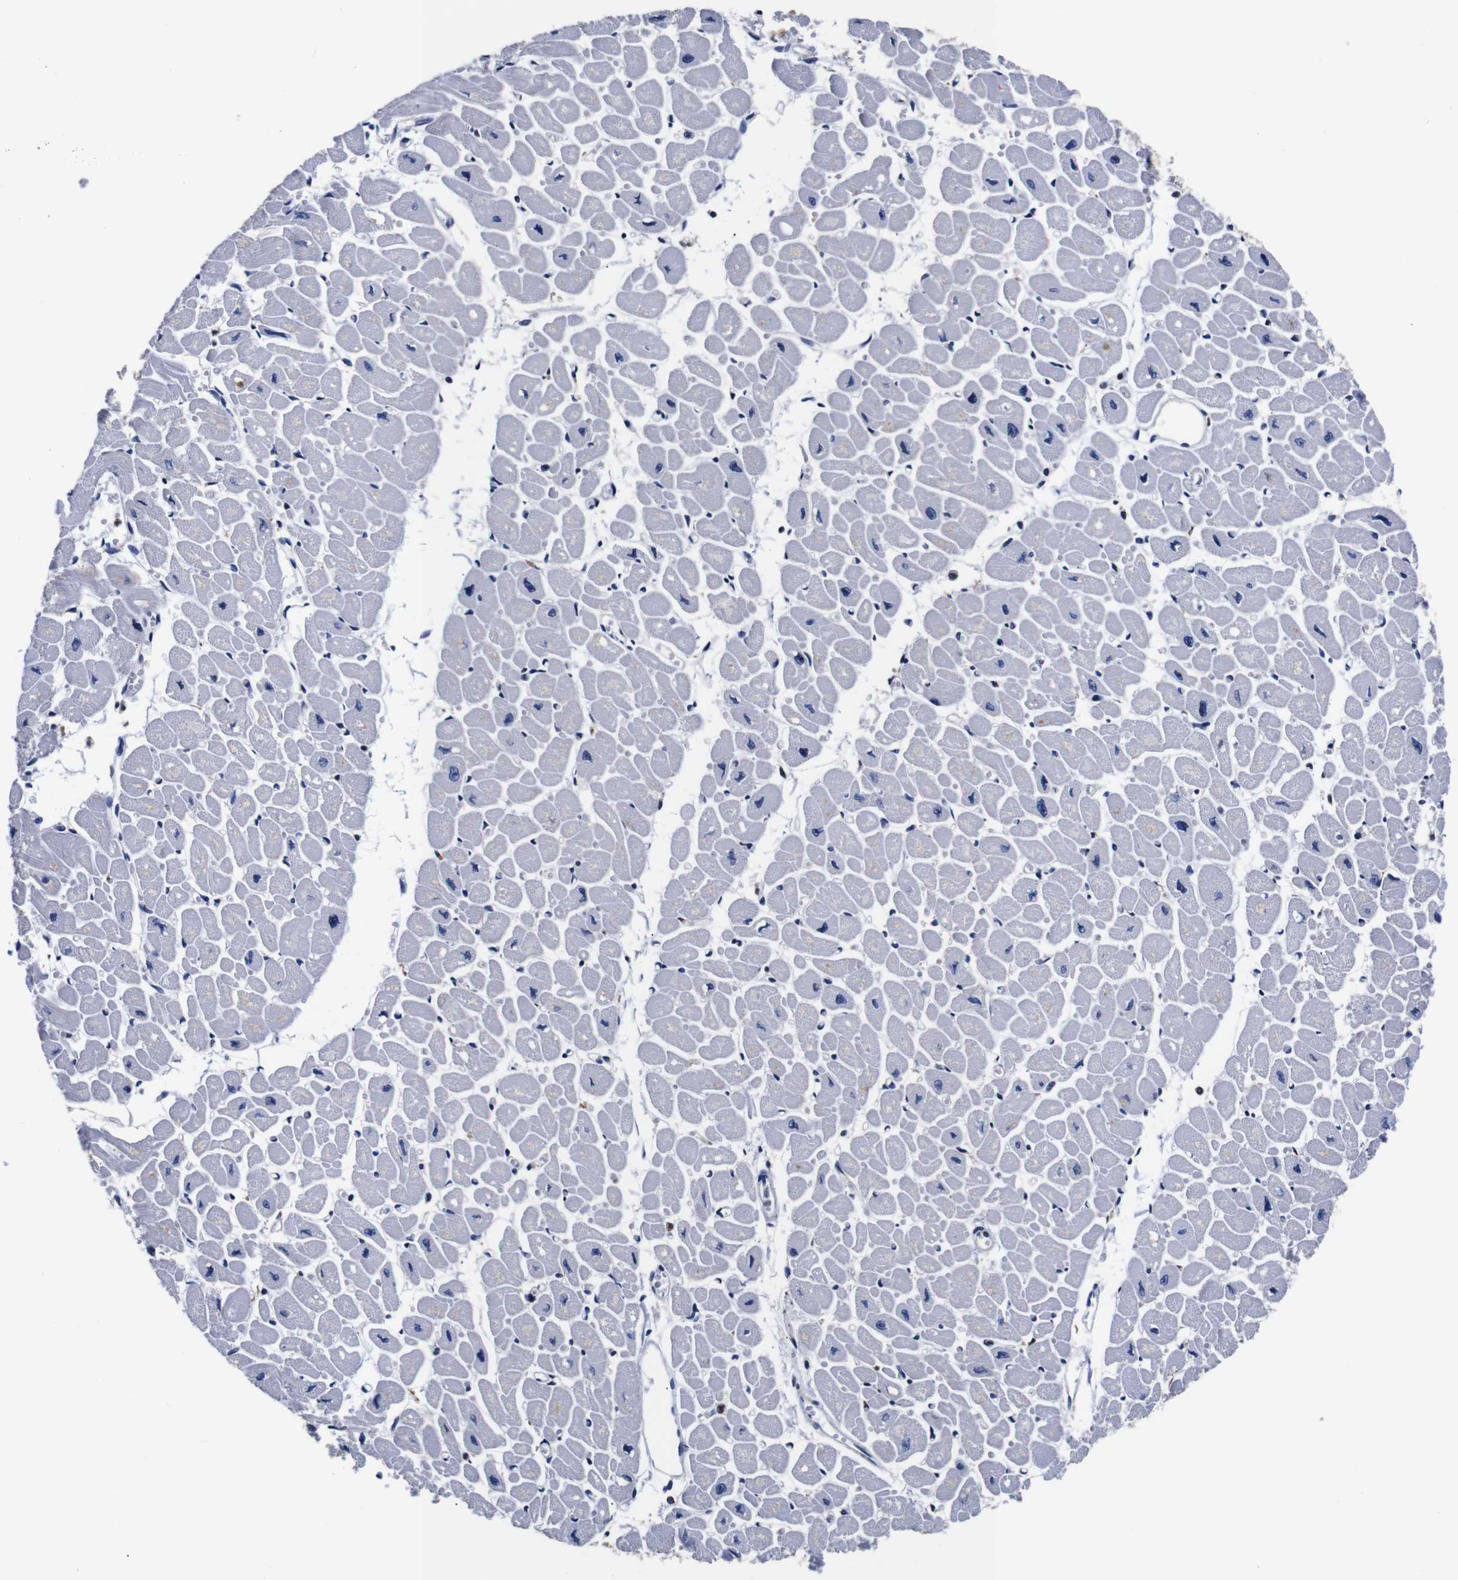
{"staining": {"intensity": "negative", "quantity": "none", "location": "none"}, "tissue": "heart muscle", "cell_type": "Cardiomyocytes", "image_type": "normal", "snomed": [{"axis": "morphology", "description": "Normal tissue, NOS"}, {"axis": "topography", "description": "Heart"}], "caption": "Immunohistochemistry (IHC) of benign heart muscle demonstrates no expression in cardiomyocytes.", "gene": "PPIB", "patient": {"sex": "female", "age": 54}}